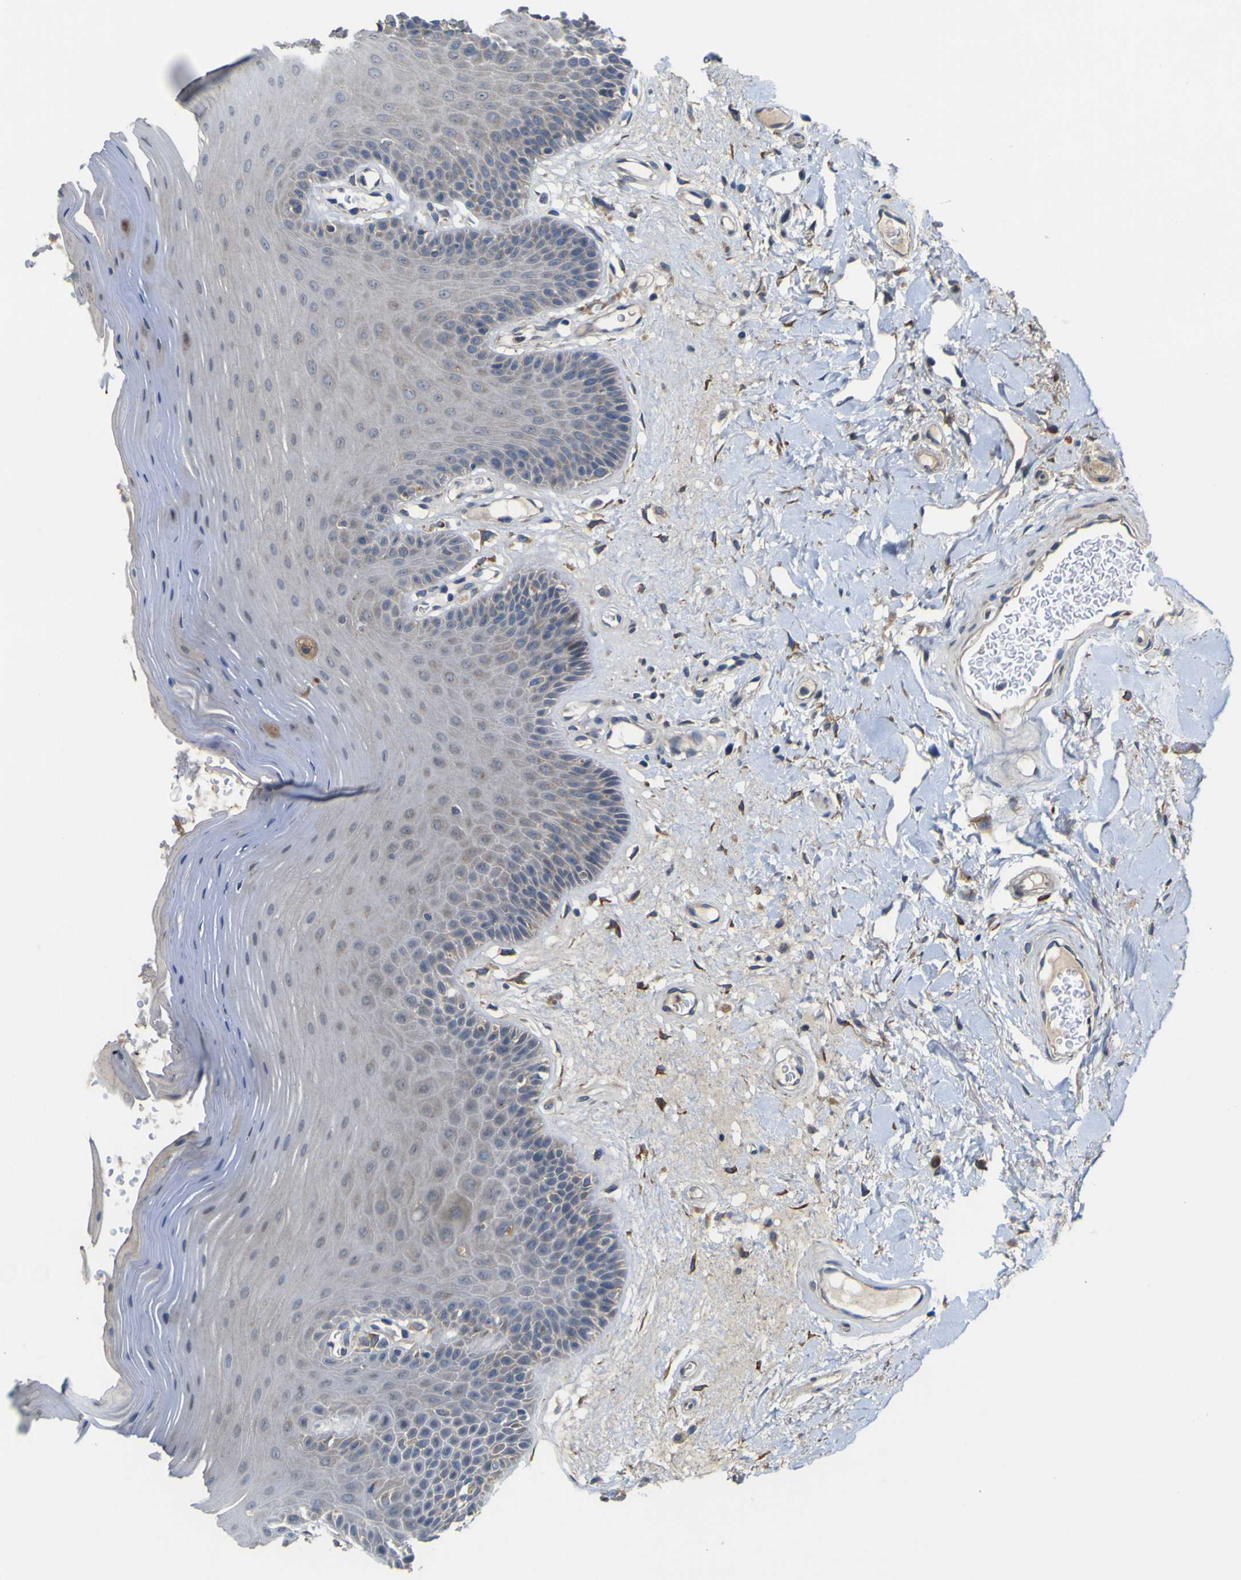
{"staining": {"intensity": "weak", "quantity": "<25%", "location": "cytoplasmic/membranous"}, "tissue": "oral mucosa", "cell_type": "Squamous epithelial cells", "image_type": "normal", "snomed": [{"axis": "morphology", "description": "Normal tissue, NOS"}, {"axis": "morphology", "description": "Squamous cell carcinoma, NOS"}, {"axis": "topography", "description": "Skeletal muscle"}, {"axis": "topography", "description": "Adipose tissue"}, {"axis": "topography", "description": "Vascular tissue"}, {"axis": "topography", "description": "Oral tissue"}, {"axis": "topography", "description": "Peripheral nerve tissue"}, {"axis": "topography", "description": "Head-Neck"}], "caption": "Immunohistochemistry histopathology image of normal oral mucosa: human oral mucosa stained with DAB (3,3'-diaminobenzidine) reveals no significant protein expression in squamous epithelial cells.", "gene": "IRAK2", "patient": {"sex": "male", "age": 71}}